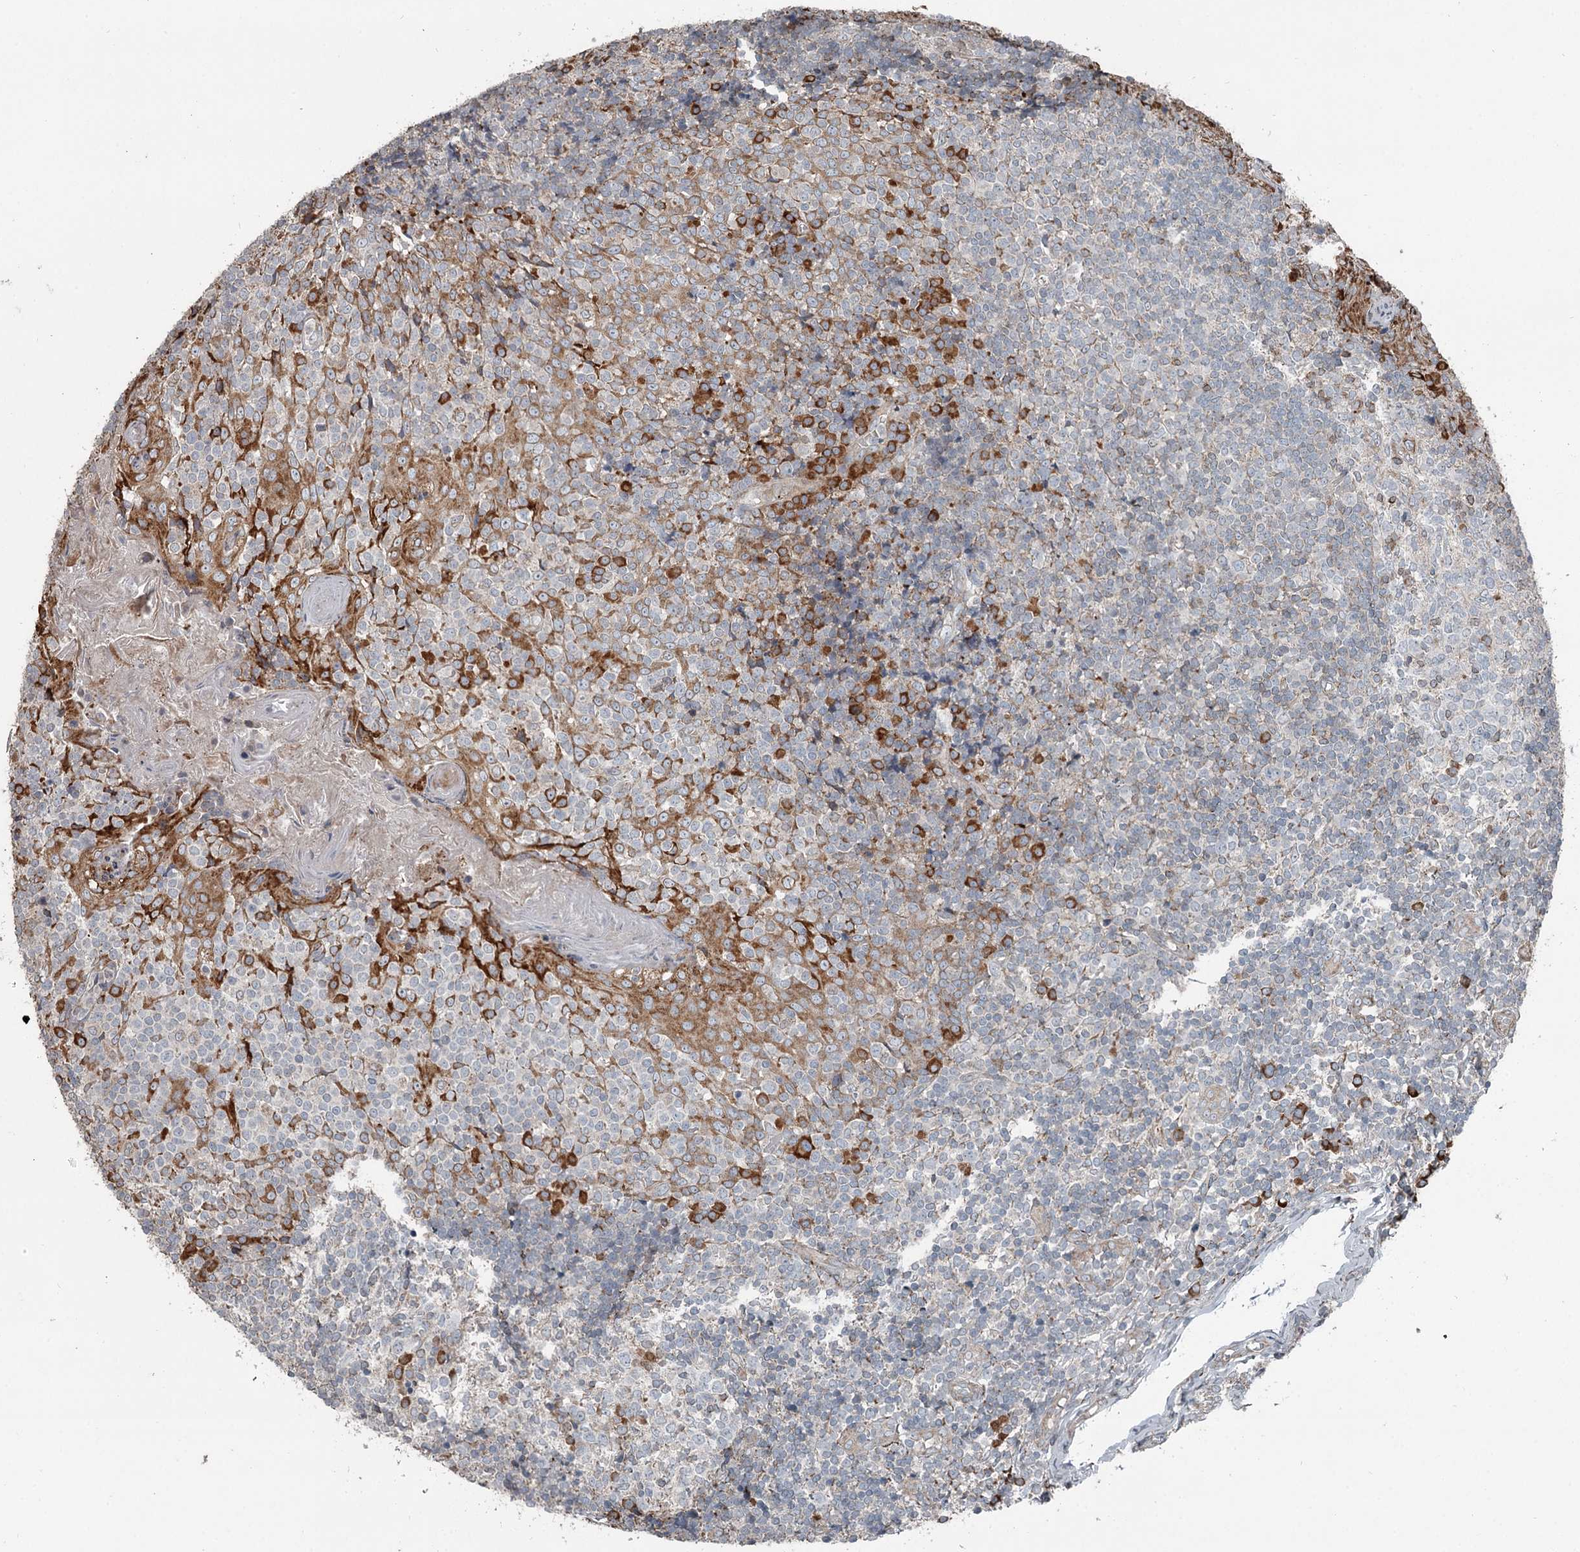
{"staining": {"intensity": "moderate", "quantity": "<25%", "location": "cytoplasmic/membranous"}, "tissue": "tonsil", "cell_type": "Germinal center cells", "image_type": "normal", "snomed": [{"axis": "morphology", "description": "Normal tissue, NOS"}, {"axis": "topography", "description": "Tonsil"}], "caption": "Immunohistochemical staining of unremarkable human tonsil displays <25% levels of moderate cytoplasmic/membranous protein expression in approximately <25% of germinal center cells.", "gene": "RASSF8", "patient": {"sex": "female", "age": 19}}